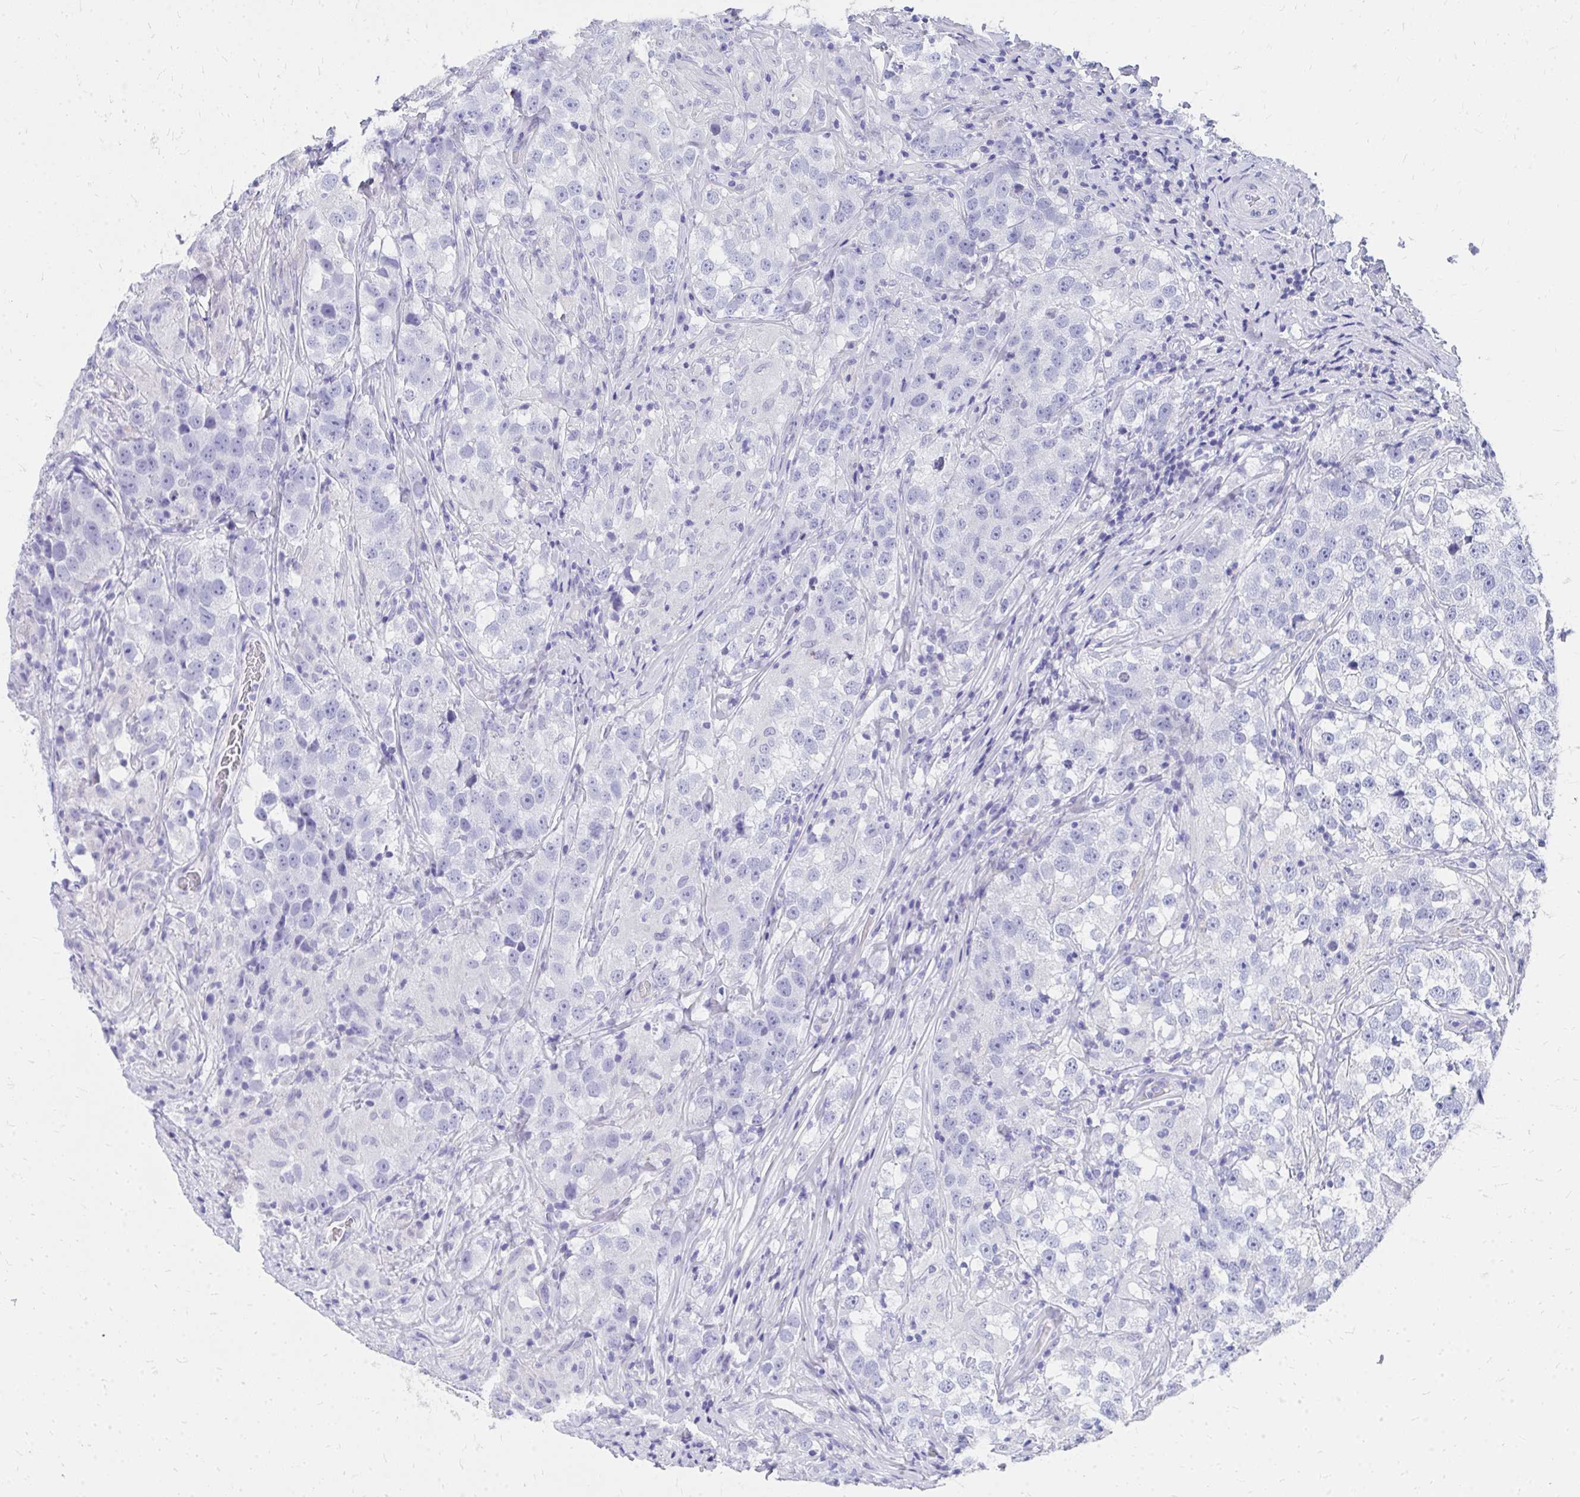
{"staining": {"intensity": "negative", "quantity": "none", "location": "none"}, "tissue": "testis cancer", "cell_type": "Tumor cells", "image_type": "cancer", "snomed": [{"axis": "morphology", "description": "Seminoma, NOS"}, {"axis": "topography", "description": "Testis"}], "caption": "The photomicrograph reveals no significant staining in tumor cells of testis seminoma. (DAB (3,3'-diaminobenzidine) immunohistochemistry (IHC), high magnification).", "gene": "HGD", "patient": {"sex": "male", "age": 46}}